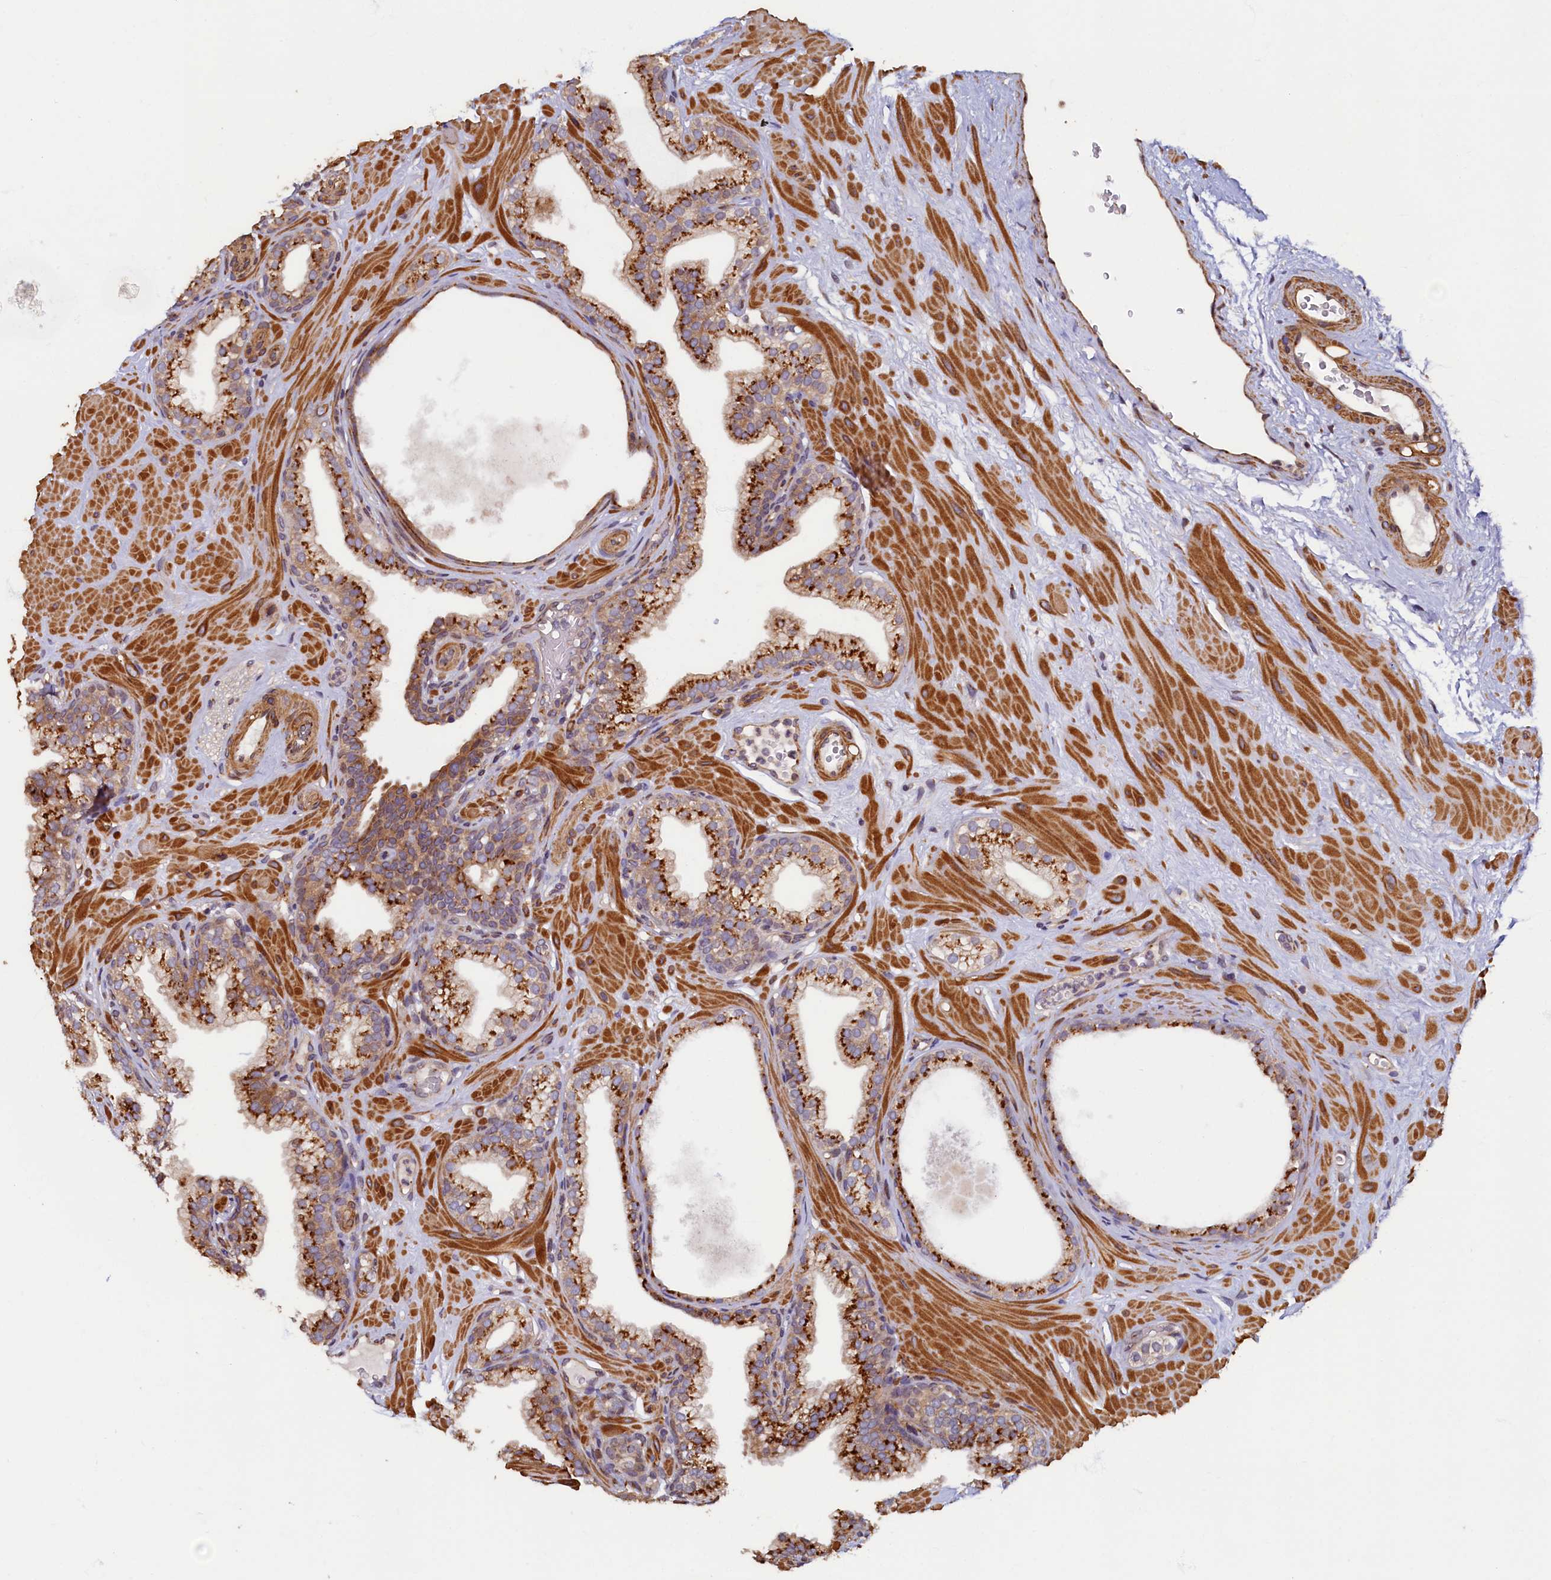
{"staining": {"intensity": "strong", "quantity": ">75%", "location": "cytoplasmic/membranous"}, "tissue": "prostate", "cell_type": "Glandular cells", "image_type": "normal", "snomed": [{"axis": "morphology", "description": "Normal tissue, NOS"}, {"axis": "morphology", "description": "Urothelial carcinoma, Low grade"}, {"axis": "topography", "description": "Urinary bladder"}, {"axis": "topography", "description": "Prostate"}], "caption": "Strong cytoplasmic/membranous staining is seen in approximately >75% of glandular cells in benign prostate. The staining was performed using DAB to visualize the protein expression in brown, while the nuclei were stained in blue with hematoxylin (Magnification: 20x).", "gene": "TMEM181", "patient": {"sex": "male", "age": 60}}